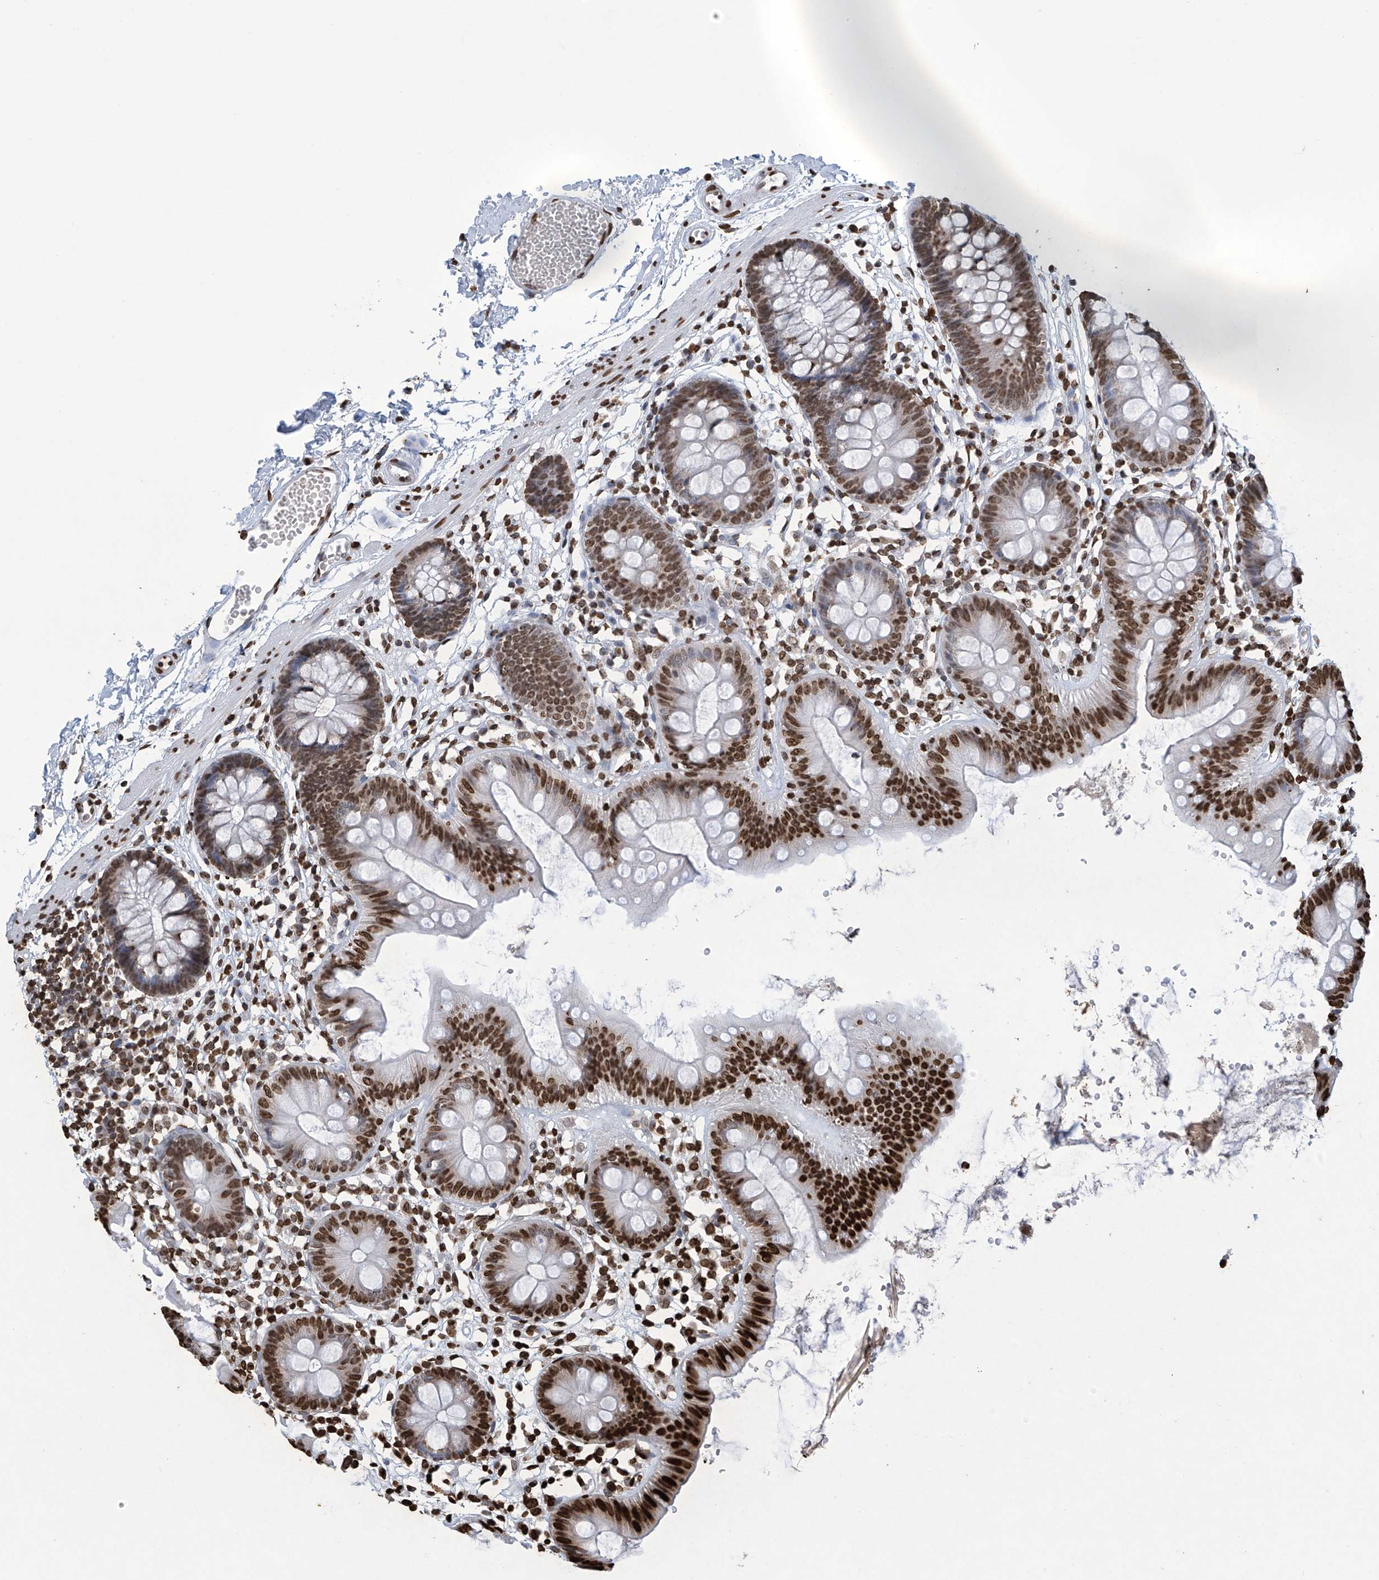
{"staining": {"intensity": "strong", "quantity": ">75%", "location": "nuclear"}, "tissue": "colon", "cell_type": "Endothelial cells", "image_type": "normal", "snomed": [{"axis": "morphology", "description": "Normal tissue, NOS"}, {"axis": "topography", "description": "Colon"}], "caption": "IHC (DAB (3,3'-diaminobenzidine)) staining of benign human colon displays strong nuclear protein staining in approximately >75% of endothelial cells. Using DAB (3,3'-diaminobenzidine) (brown) and hematoxylin (blue) stains, captured at high magnification using brightfield microscopy.", "gene": "H3", "patient": {"sex": "male", "age": 56}}